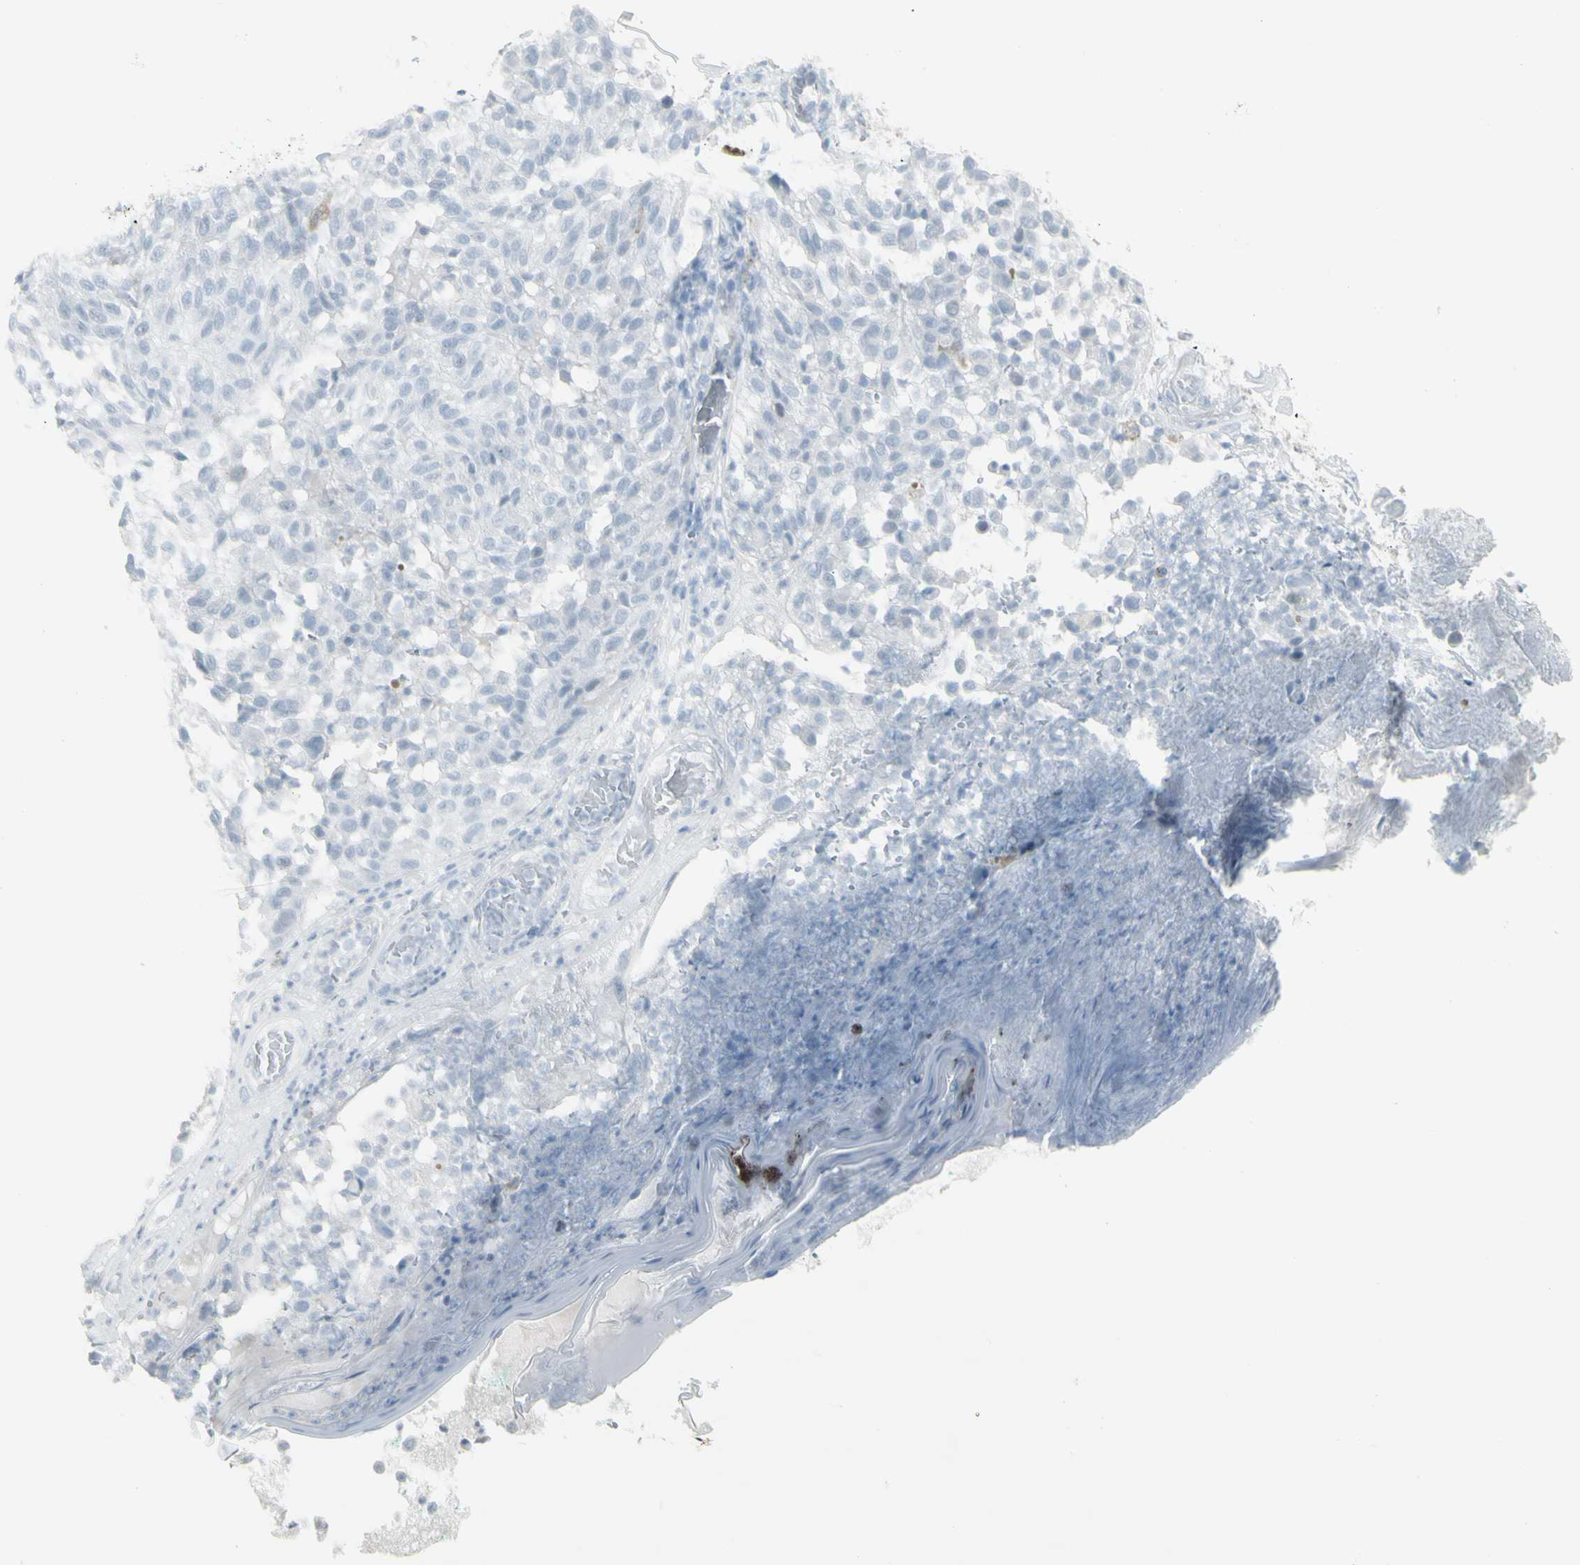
{"staining": {"intensity": "weak", "quantity": "<25%", "location": "cytoplasmic/membranous"}, "tissue": "melanoma", "cell_type": "Tumor cells", "image_type": "cancer", "snomed": [{"axis": "morphology", "description": "Malignant melanoma, NOS"}, {"axis": "topography", "description": "Skin"}], "caption": "Photomicrograph shows no protein expression in tumor cells of melanoma tissue.", "gene": "YBX2", "patient": {"sex": "female", "age": 46}}